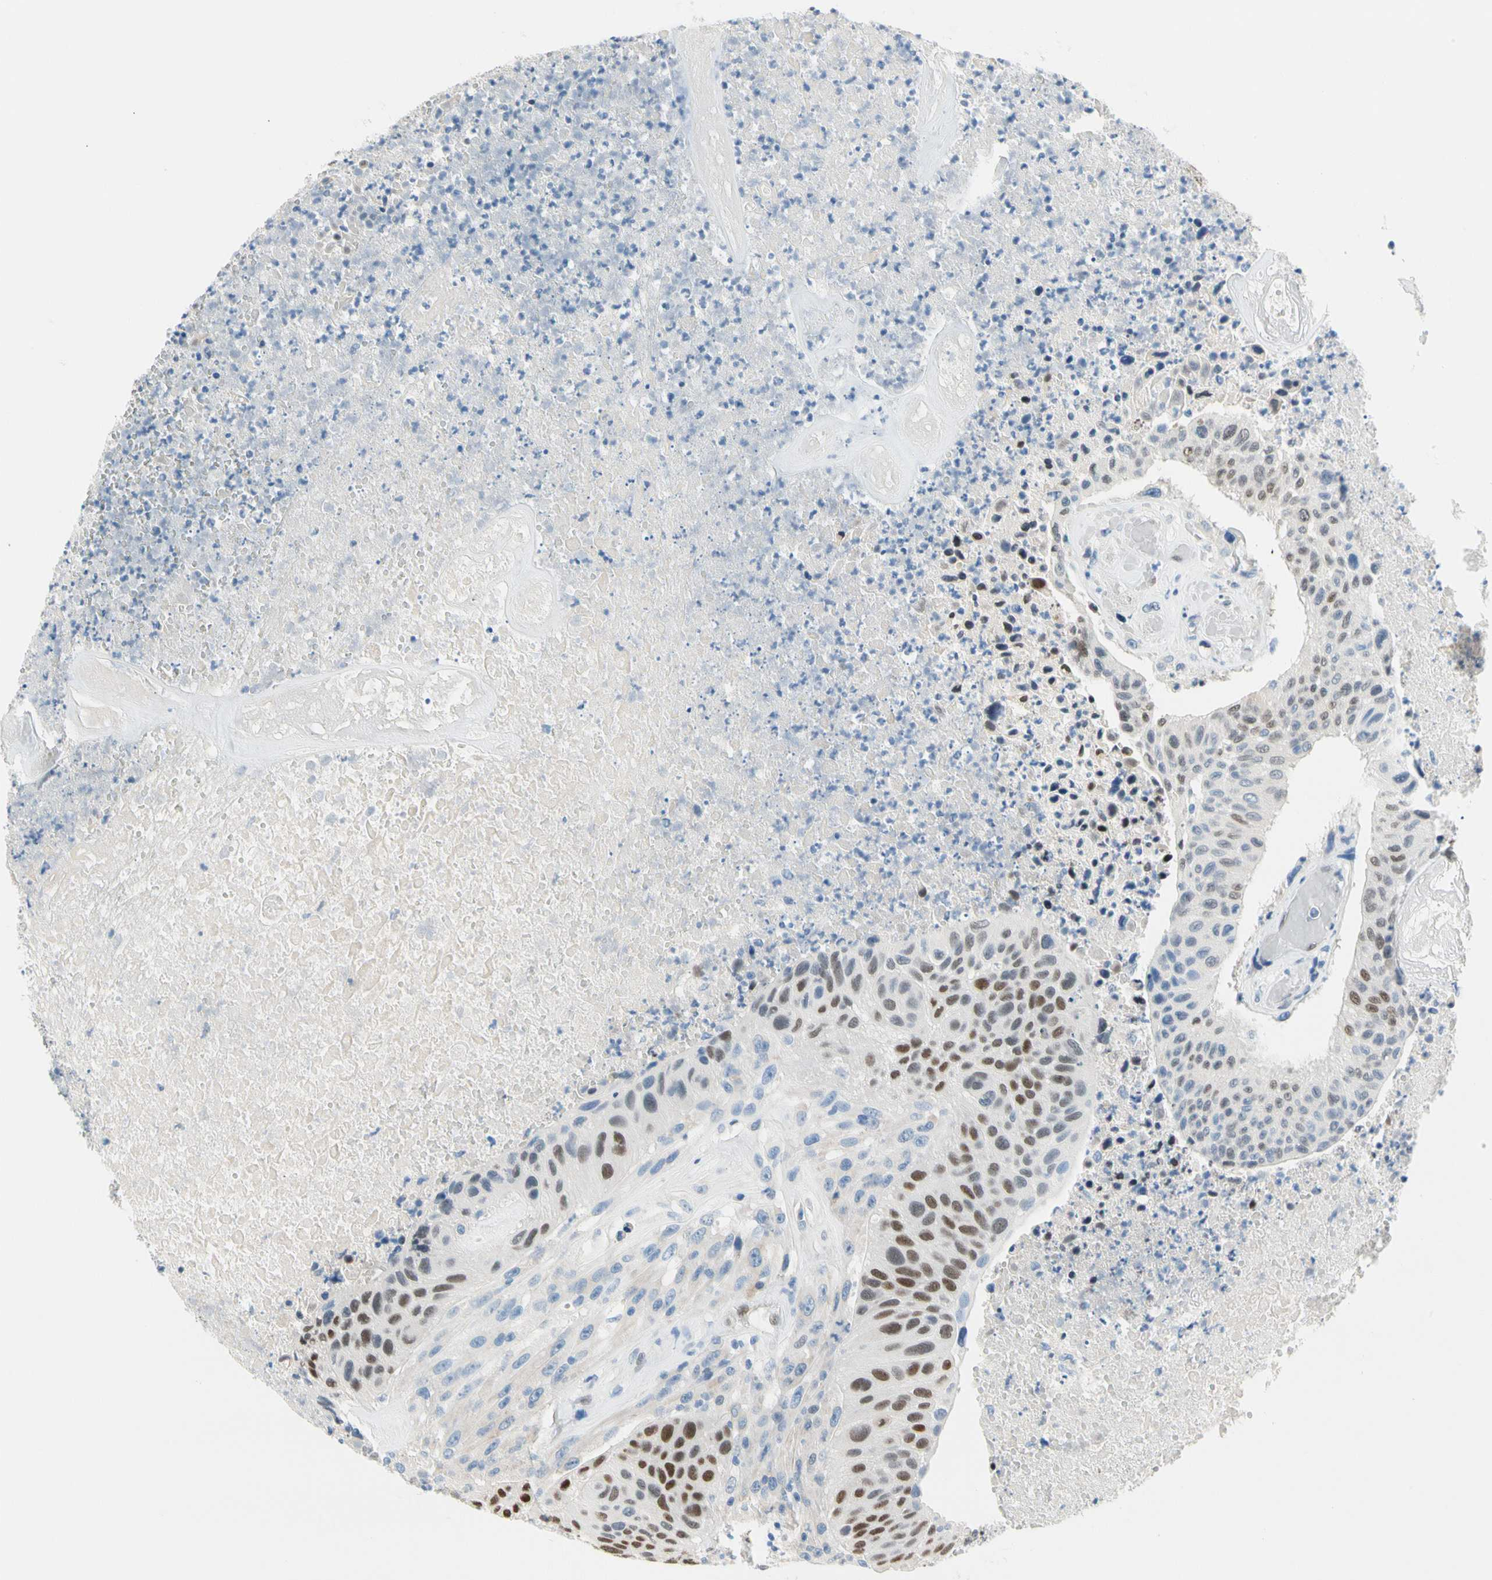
{"staining": {"intensity": "moderate", "quantity": "25%-75%", "location": "nuclear"}, "tissue": "urothelial cancer", "cell_type": "Tumor cells", "image_type": "cancer", "snomed": [{"axis": "morphology", "description": "Urothelial carcinoma, High grade"}, {"axis": "topography", "description": "Urinary bladder"}], "caption": "Urothelial cancer stained with a brown dye reveals moderate nuclear positive positivity in approximately 25%-75% of tumor cells.", "gene": "NFIA", "patient": {"sex": "male", "age": 66}}